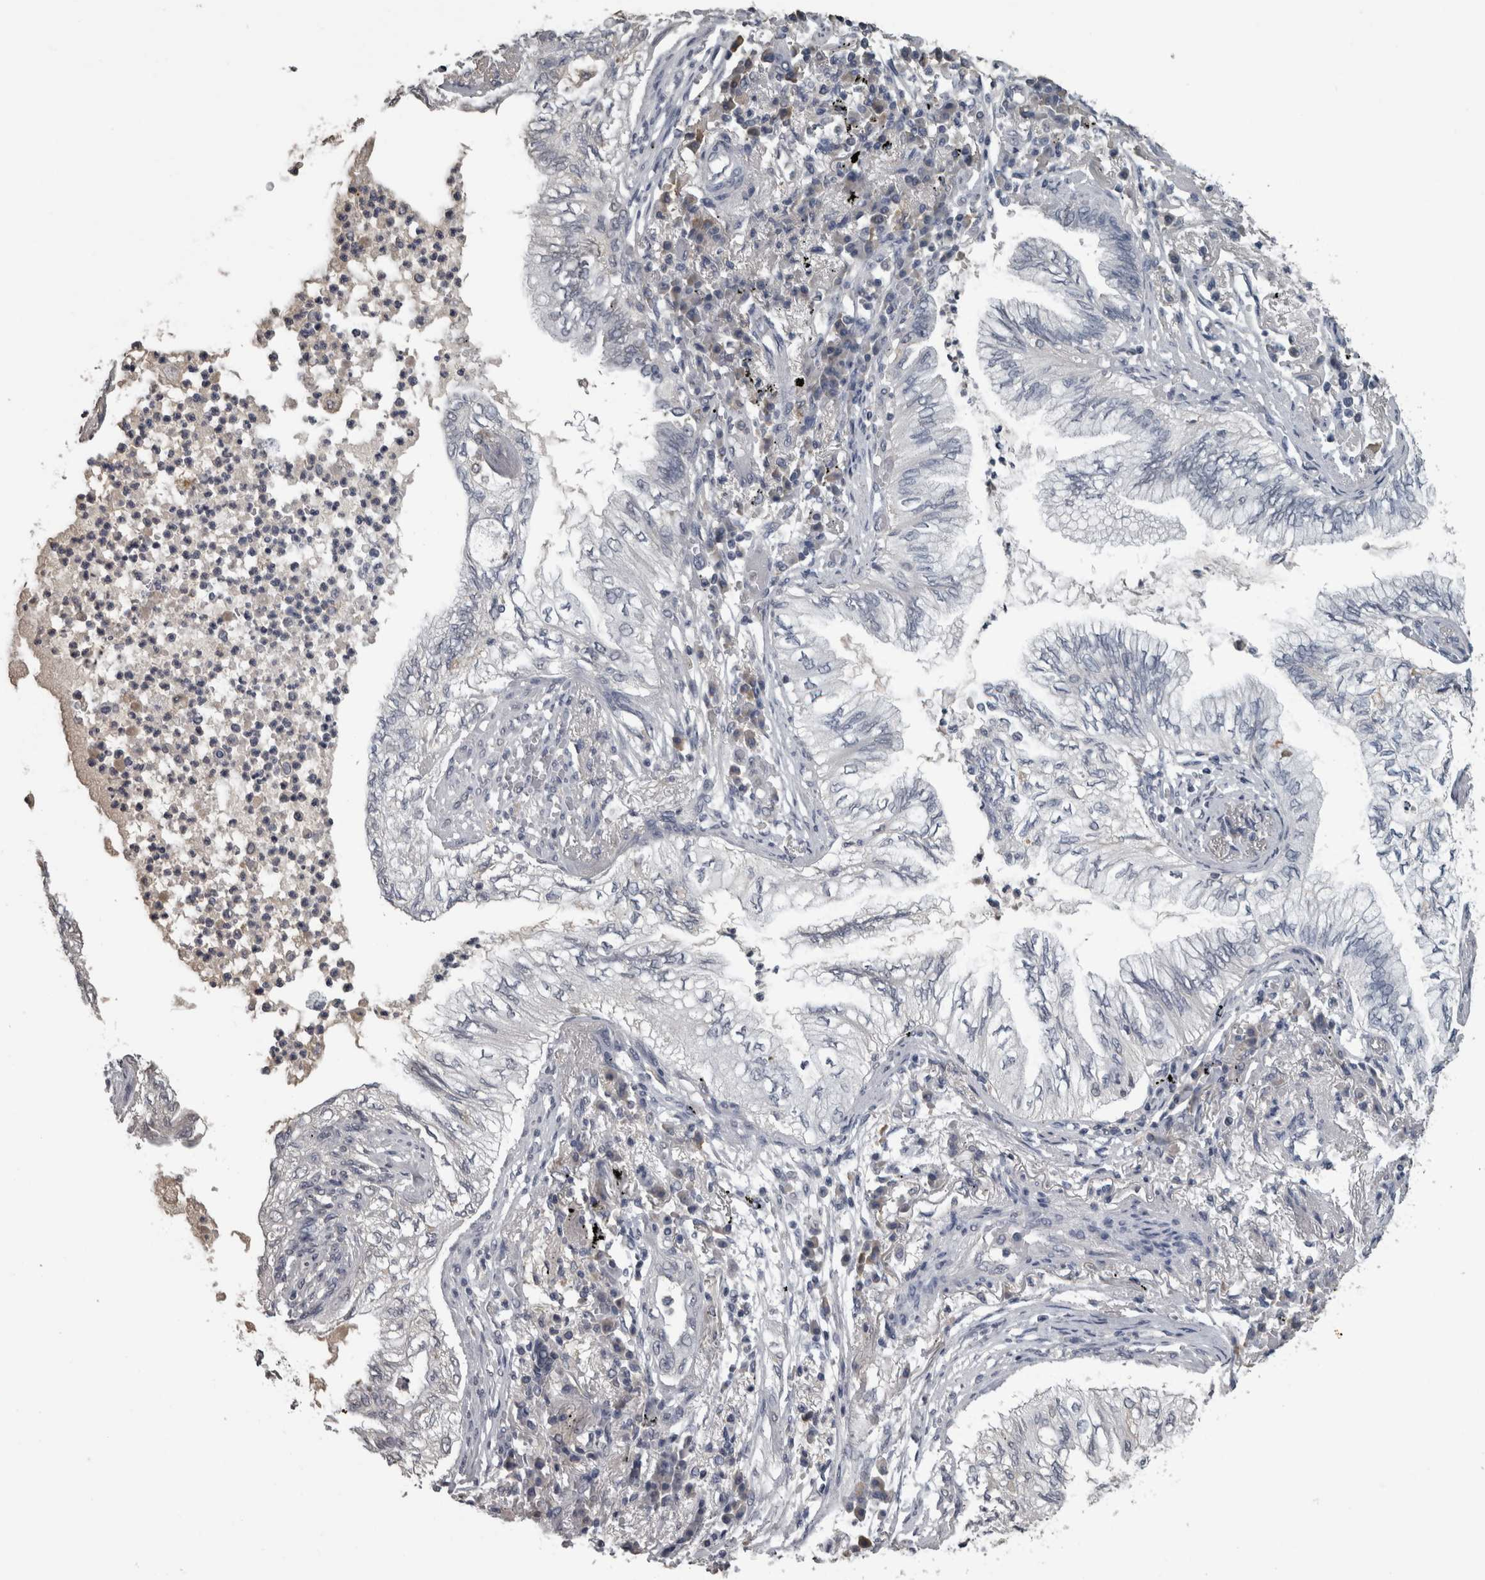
{"staining": {"intensity": "negative", "quantity": "none", "location": "none"}, "tissue": "lung cancer", "cell_type": "Tumor cells", "image_type": "cancer", "snomed": [{"axis": "morphology", "description": "Normal tissue, NOS"}, {"axis": "morphology", "description": "Adenocarcinoma, NOS"}, {"axis": "topography", "description": "Bronchus"}, {"axis": "topography", "description": "Lung"}], "caption": "There is no significant staining in tumor cells of lung cancer (adenocarcinoma). (DAB (3,3'-diaminobenzidine) immunohistochemistry, high magnification).", "gene": "PIK3AP1", "patient": {"sex": "female", "age": 70}}